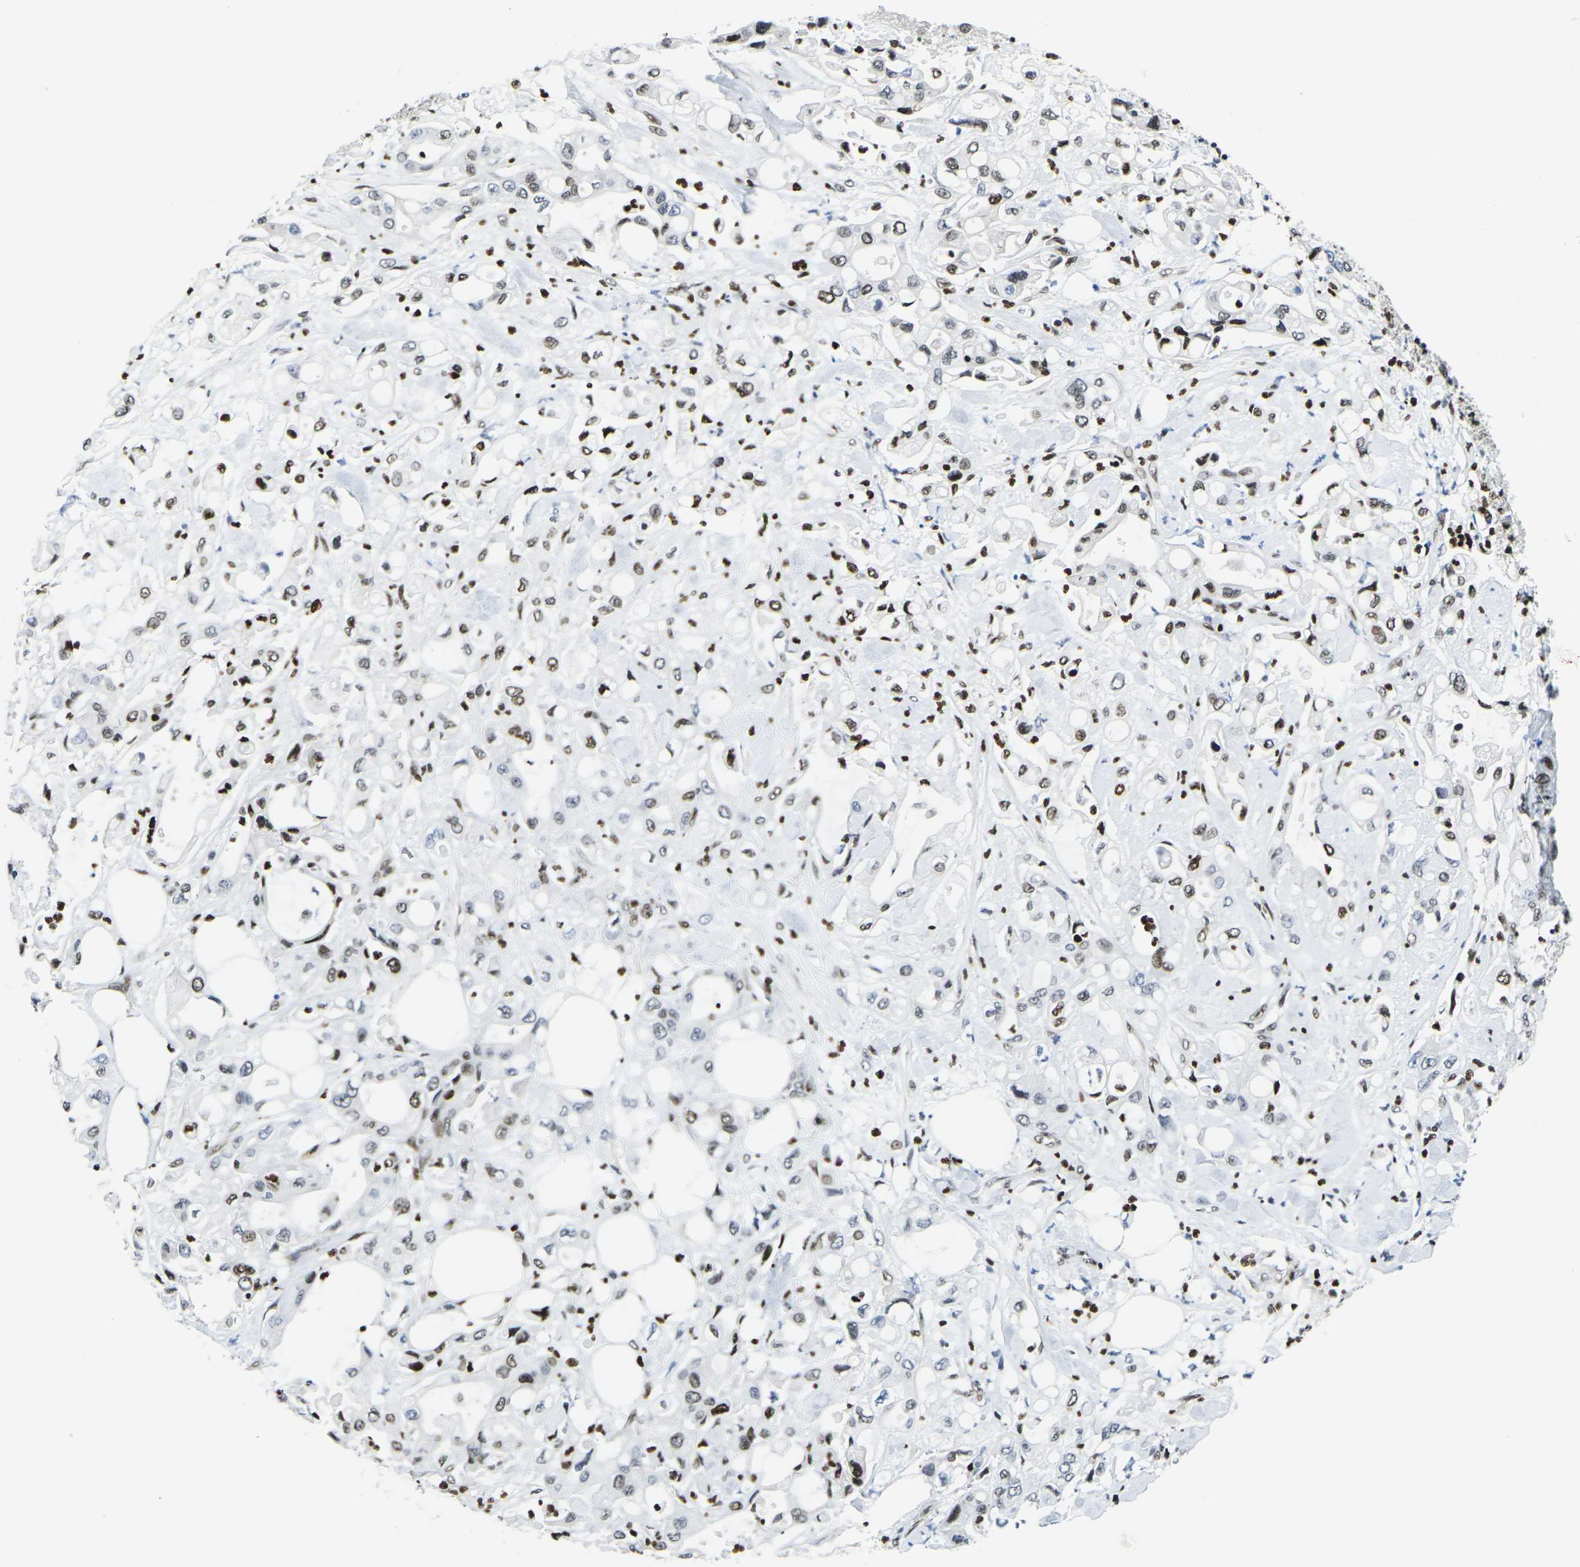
{"staining": {"intensity": "moderate", "quantity": "25%-75%", "location": "nuclear"}, "tissue": "pancreatic cancer", "cell_type": "Tumor cells", "image_type": "cancer", "snomed": [{"axis": "morphology", "description": "Adenocarcinoma, NOS"}, {"axis": "topography", "description": "Pancreas"}], "caption": "Immunohistochemistry staining of pancreatic cancer, which shows medium levels of moderate nuclear staining in about 25%-75% of tumor cells indicating moderate nuclear protein staining. The staining was performed using DAB (brown) for protein detection and nuclei were counterstained in hematoxylin (blue).", "gene": "H1-10", "patient": {"sex": "male", "age": 70}}